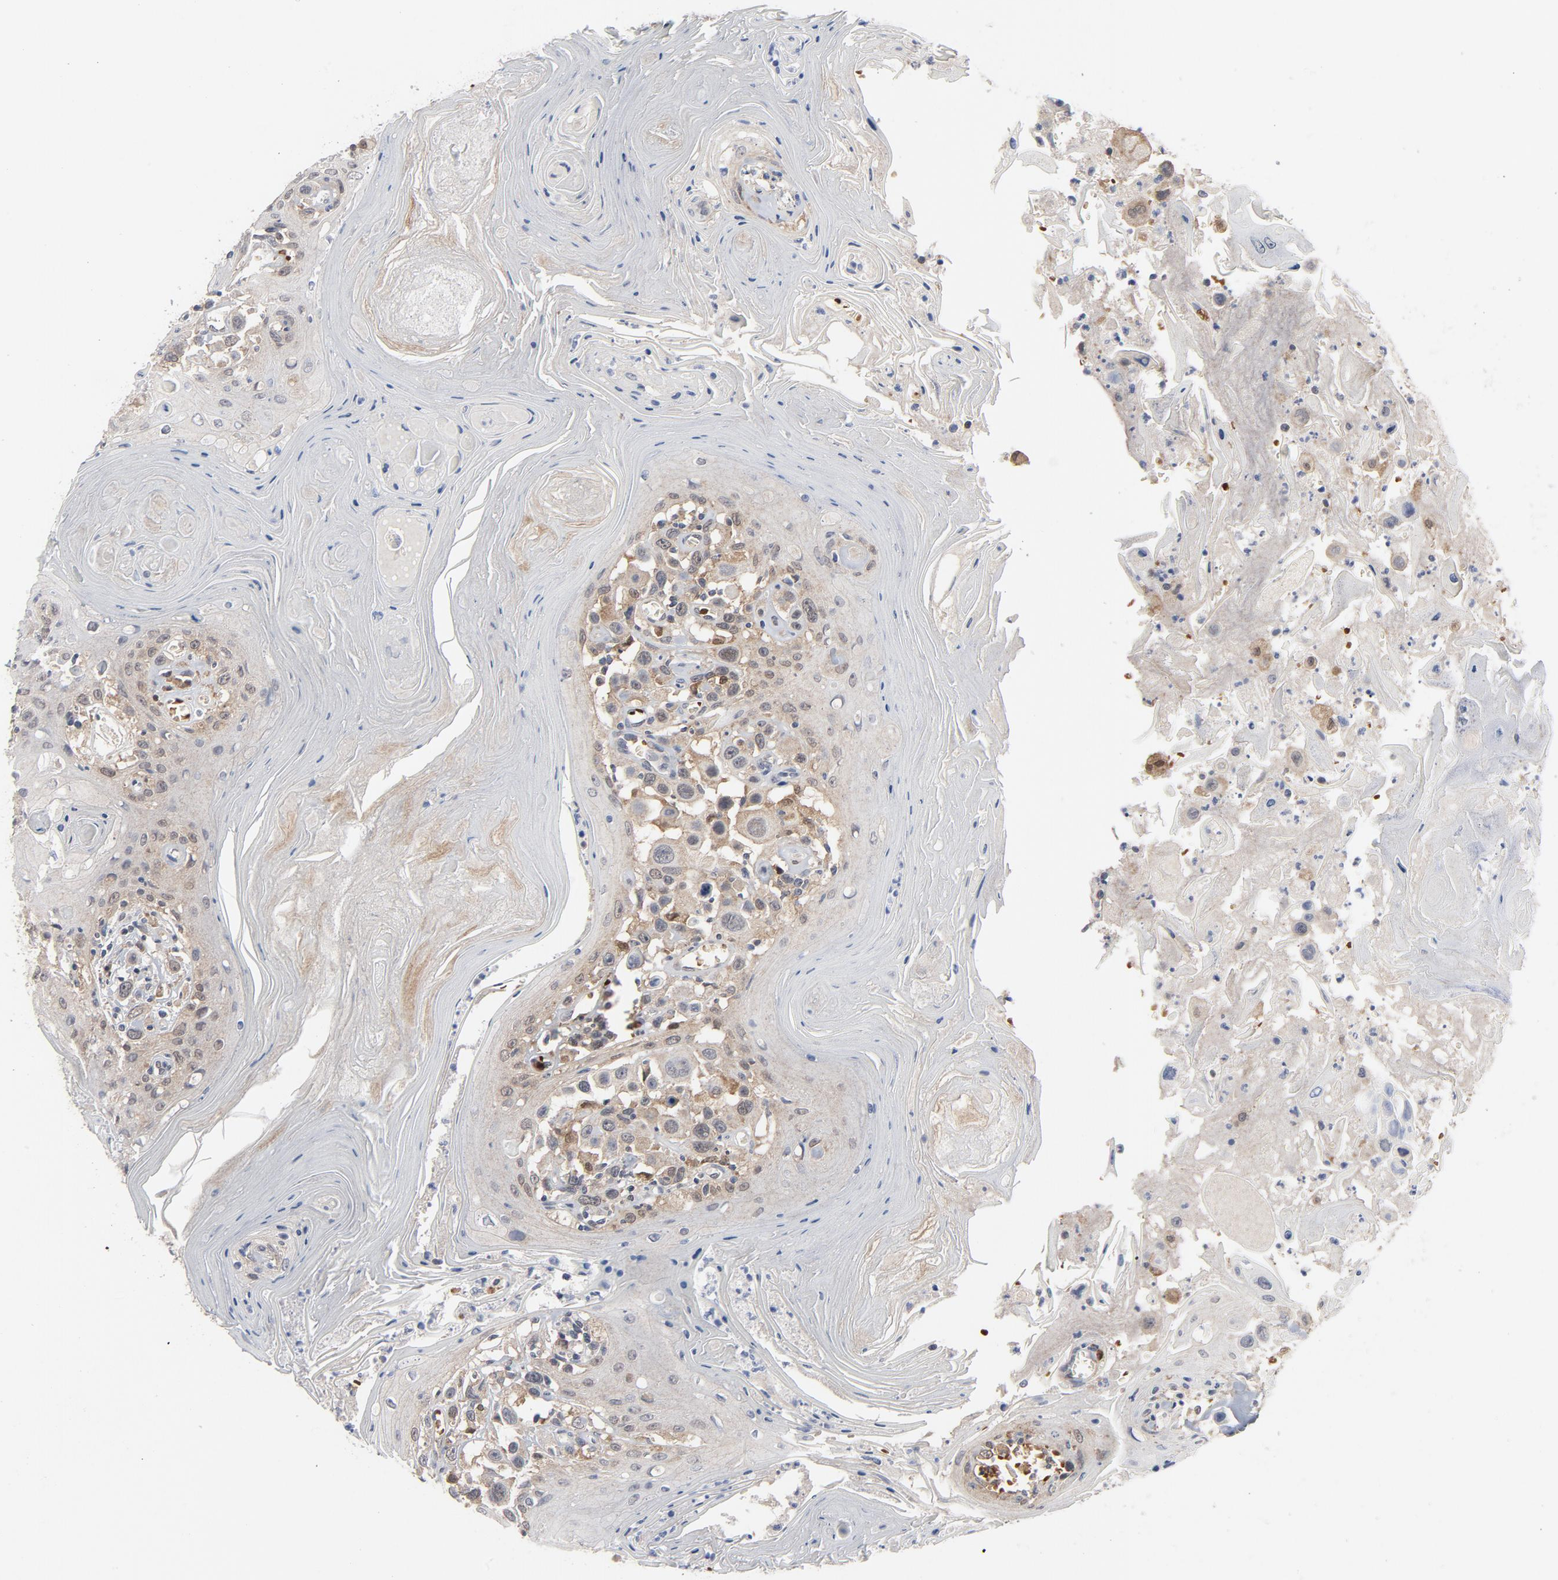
{"staining": {"intensity": "weak", "quantity": ">75%", "location": "cytoplasmic/membranous"}, "tissue": "head and neck cancer", "cell_type": "Tumor cells", "image_type": "cancer", "snomed": [{"axis": "morphology", "description": "Squamous cell carcinoma, NOS"}, {"axis": "topography", "description": "Oral tissue"}, {"axis": "topography", "description": "Head-Neck"}], "caption": "Immunohistochemical staining of head and neck cancer (squamous cell carcinoma) shows low levels of weak cytoplasmic/membranous staining in approximately >75% of tumor cells.", "gene": "PRDX1", "patient": {"sex": "female", "age": 76}}